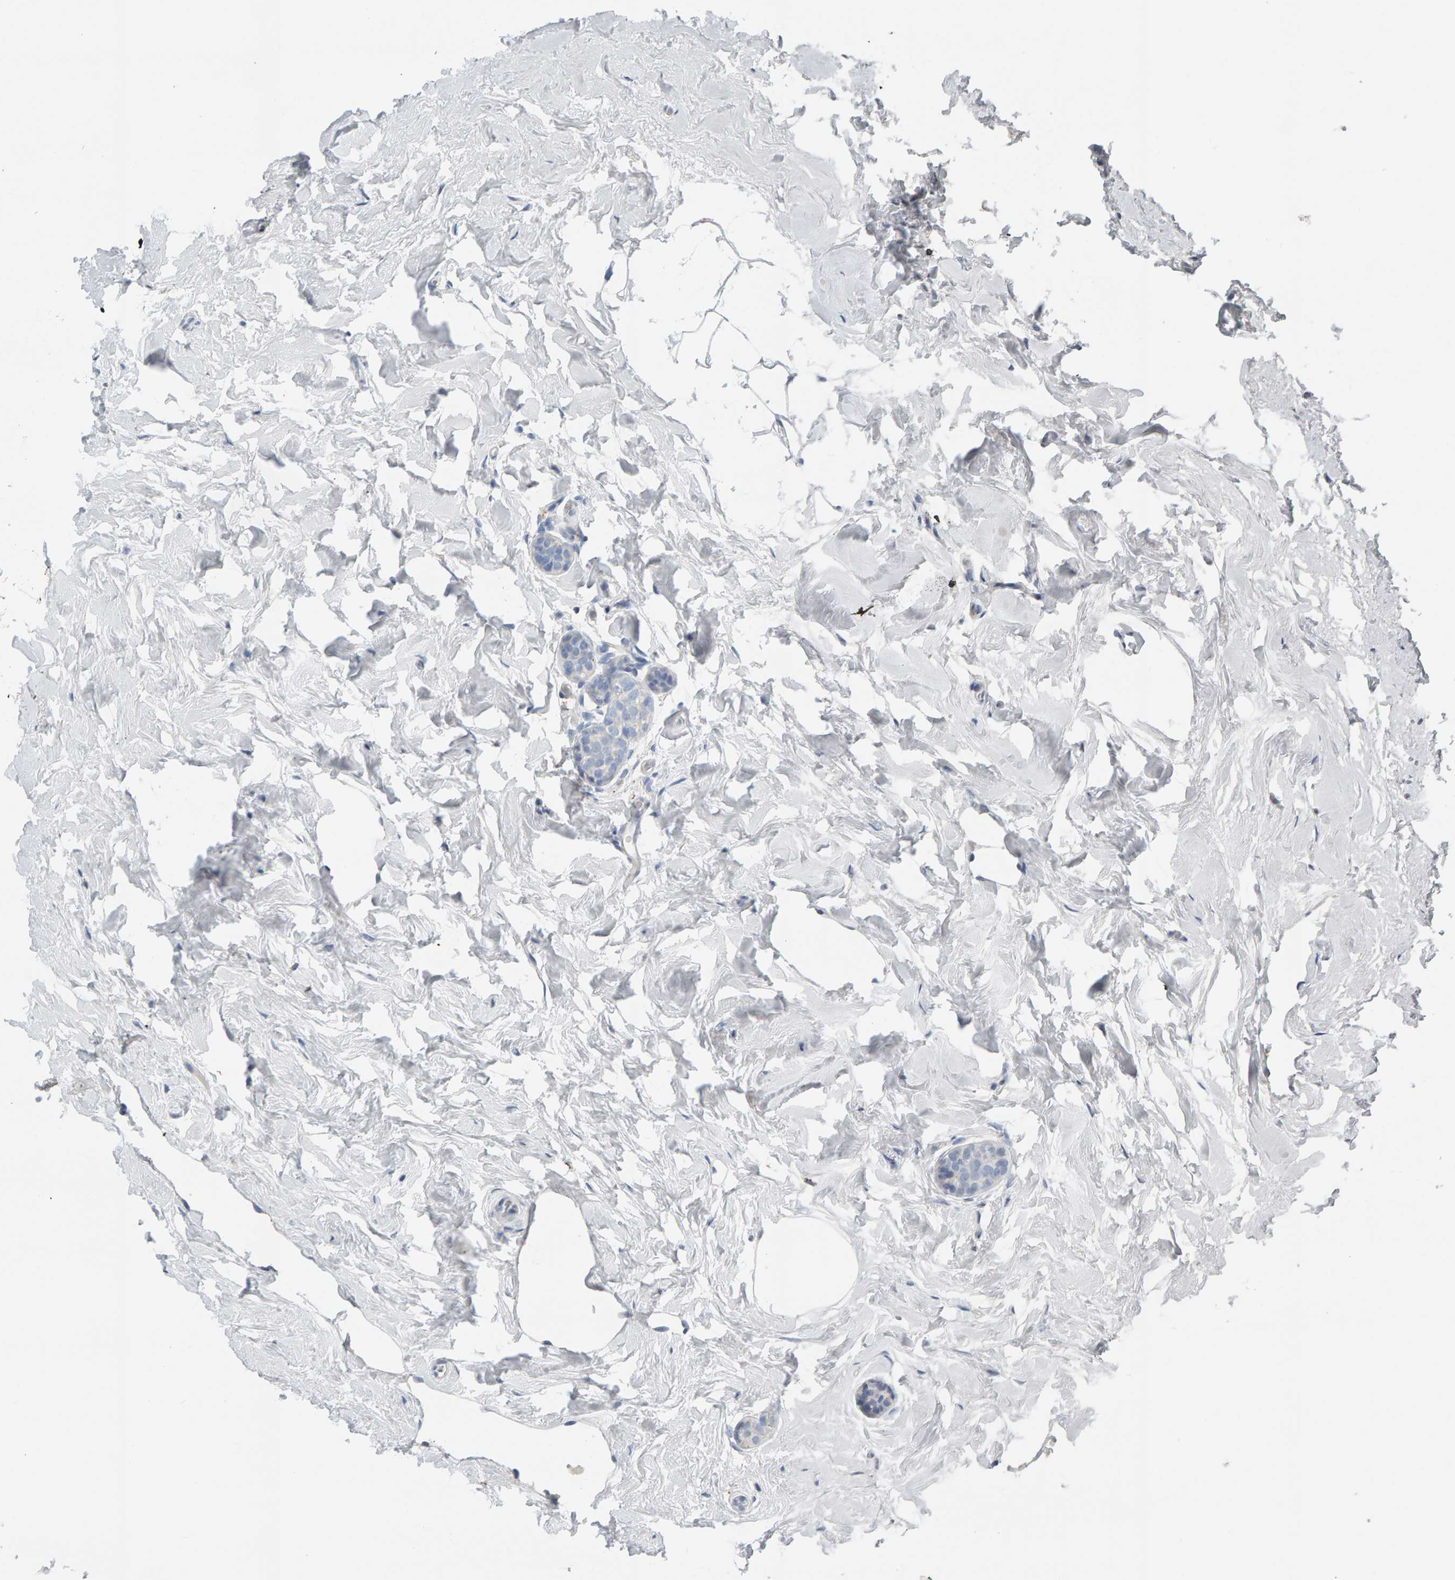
{"staining": {"intensity": "negative", "quantity": "none", "location": "none"}, "tissue": "breast cancer", "cell_type": "Tumor cells", "image_type": "cancer", "snomed": [{"axis": "morphology", "description": "Duct carcinoma"}, {"axis": "topography", "description": "Breast"}], "caption": "Tumor cells show no significant staining in breast cancer.", "gene": "IPPK", "patient": {"sex": "female", "age": 55}}